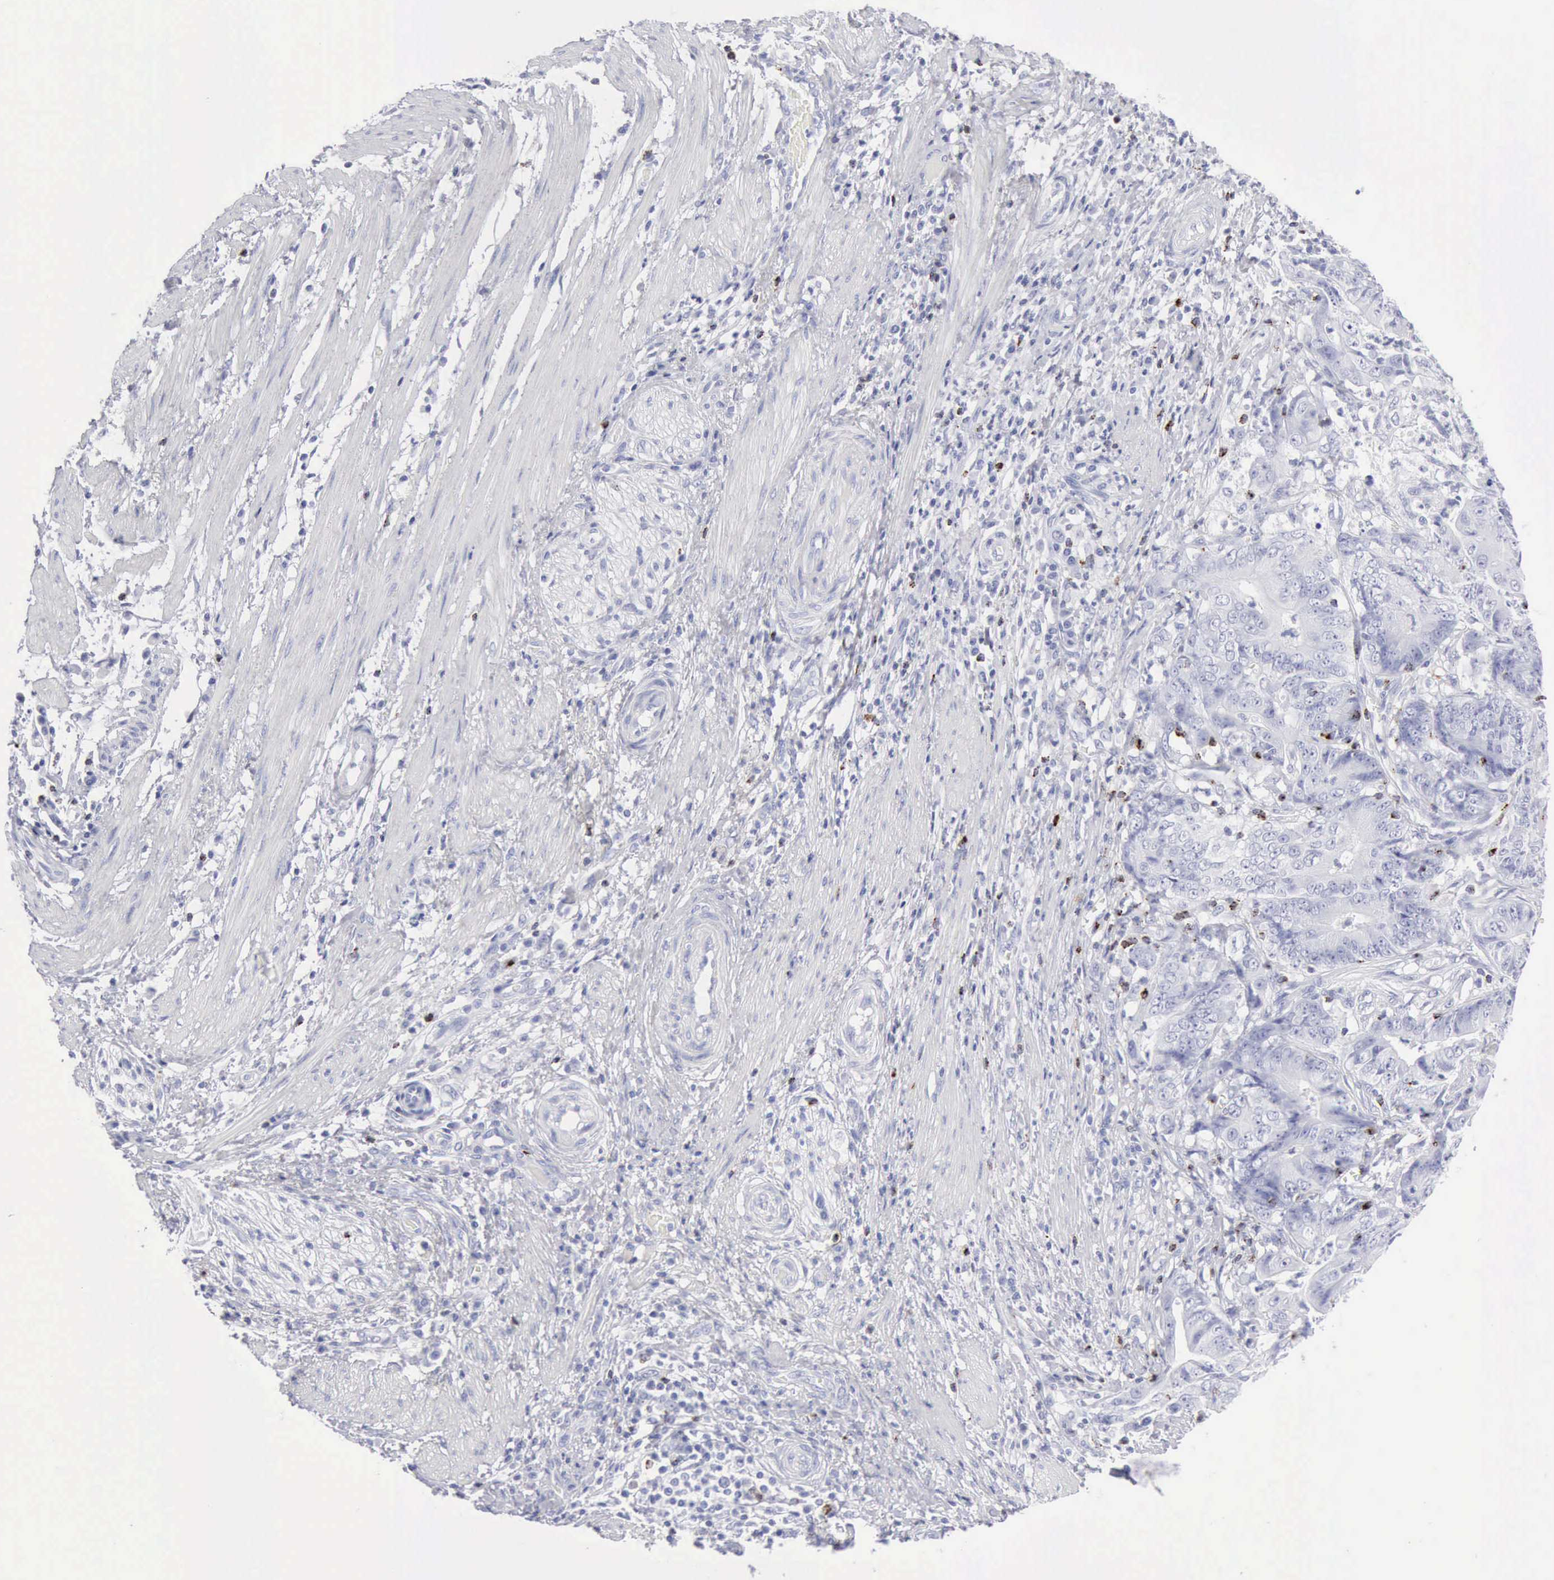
{"staining": {"intensity": "negative", "quantity": "none", "location": "none"}, "tissue": "stomach cancer", "cell_type": "Tumor cells", "image_type": "cancer", "snomed": [{"axis": "morphology", "description": "Adenocarcinoma, NOS"}, {"axis": "topography", "description": "Stomach, lower"}], "caption": "Image shows no significant protein staining in tumor cells of stomach cancer (adenocarcinoma).", "gene": "GZMB", "patient": {"sex": "female", "age": 86}}